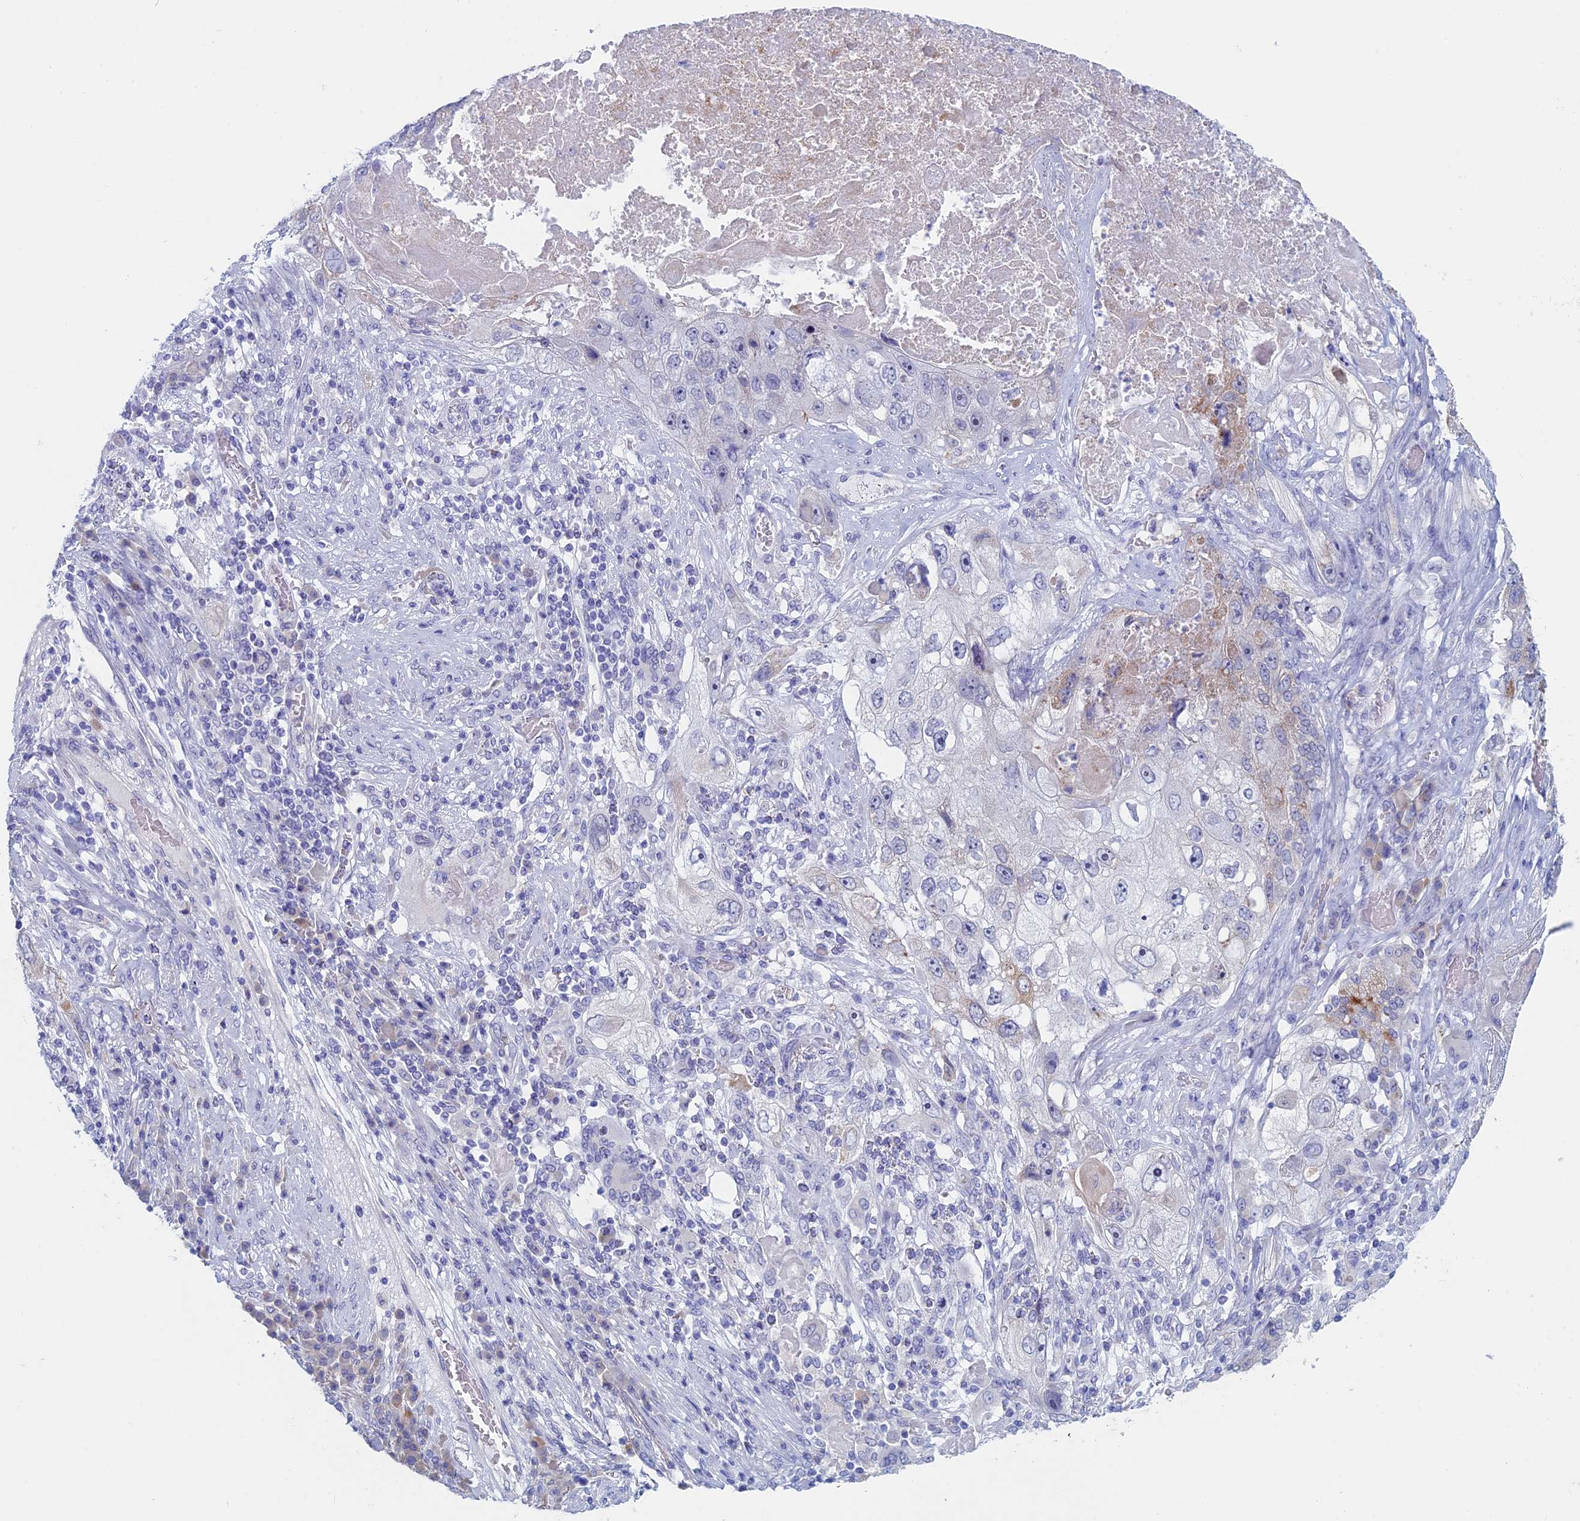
{"staining": {"intensity": "moderate", "quantity": "<25%", "location": "cytoplasmic/membranous"}, "tissue": "lung cancer", "cell_type": "Tumor cells", "image_type": "cancer", "snomed": [{"axis": "morphology", "description": "Squamous cell carcinoma, NOS"}, {"axis": "topography", "description": "Lung"}], "caption": "Immunohistochemistry (IHC) staining of lung cancer, which shows low levels of moderate cytoplasmic/membranous staining in about <25% of tumor cells indicating moderate cytoplasmic/membranous protein expression. The staining was performed using DAB (3,3'-diaminobenzidine) (brown) for protein detection and nuclei were counterstained in hematoxylin (blue).", "gene": "MAGEB6", "patient": {"sex": "male", "age": 61}}